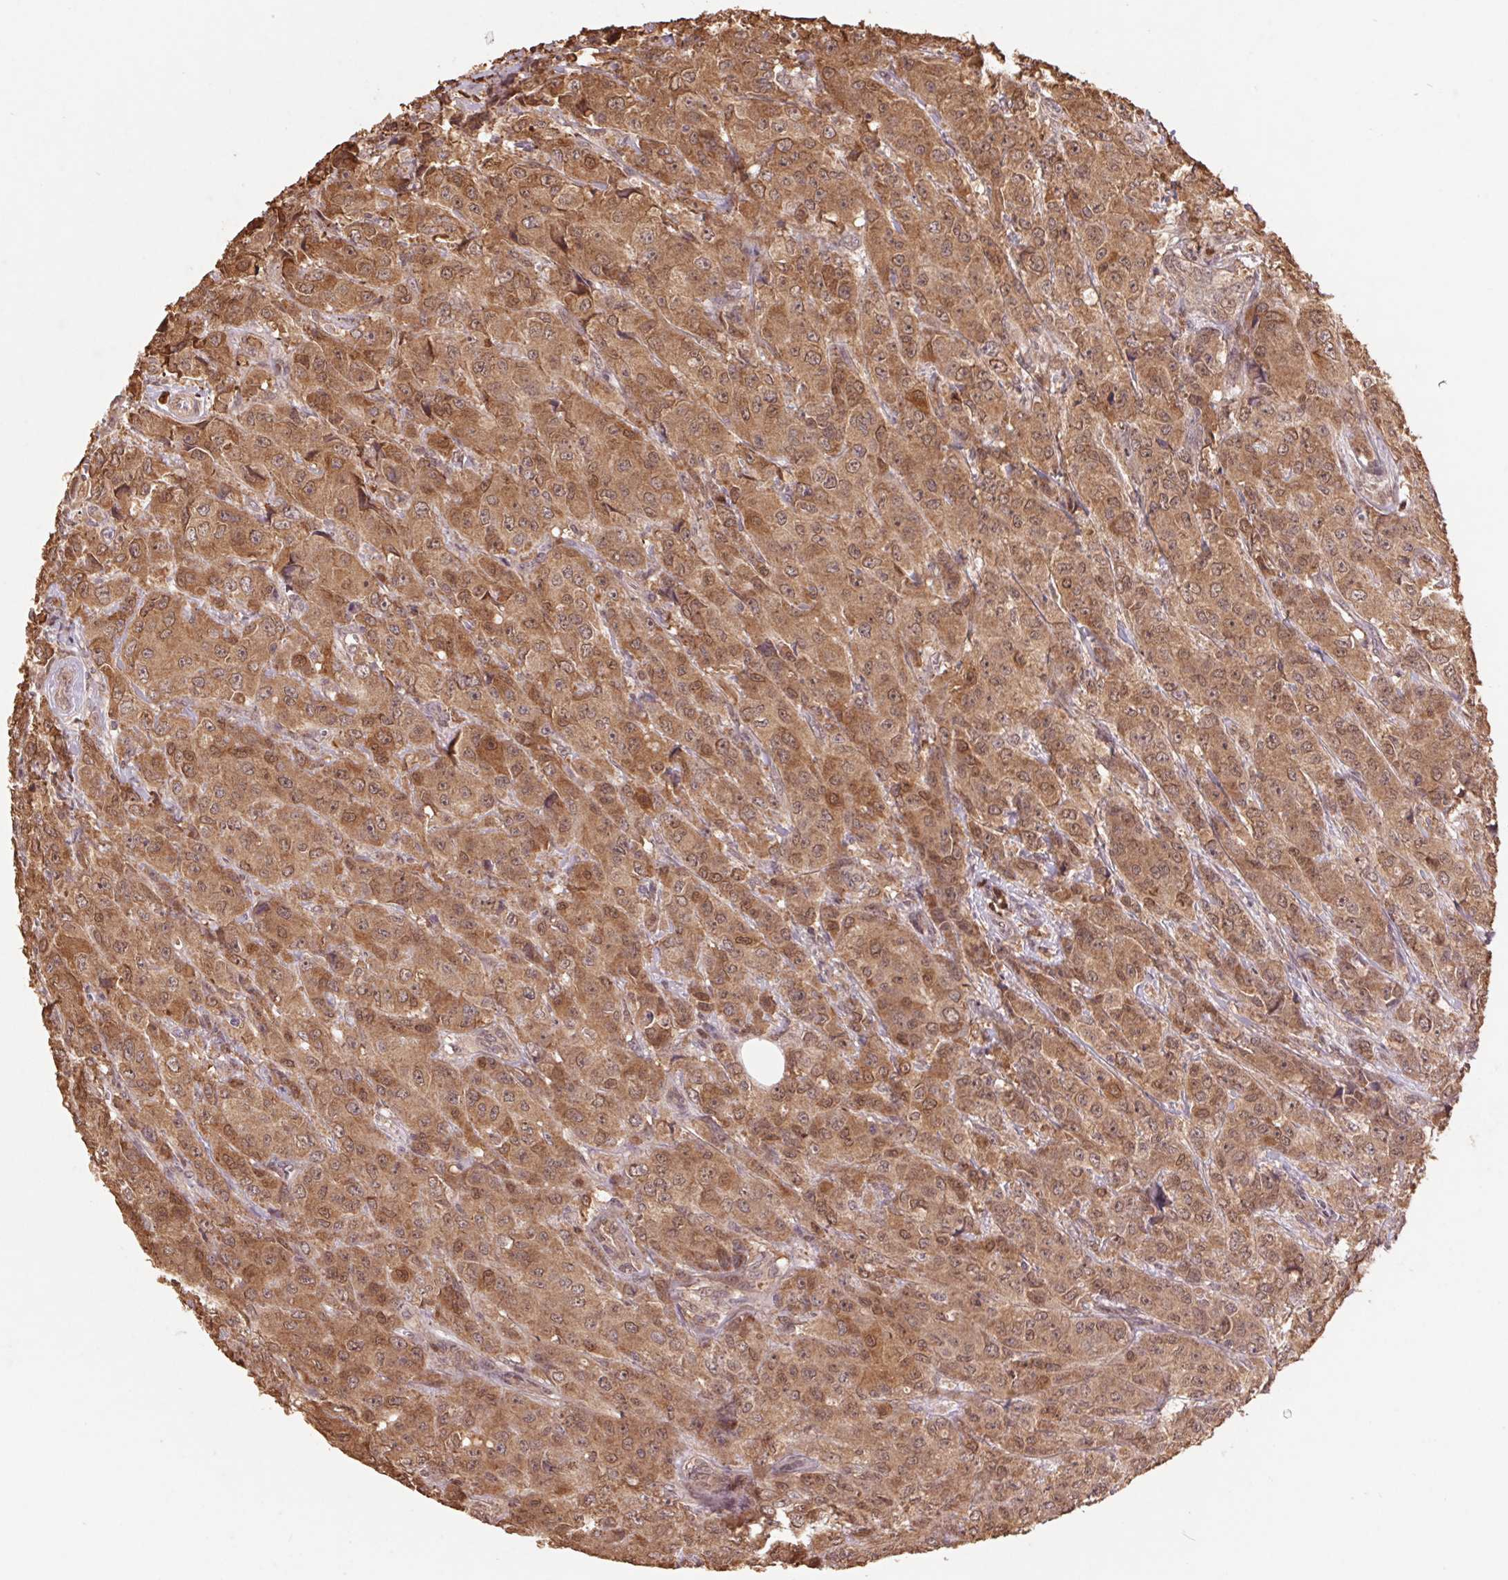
{"staining": {"intensity": "moderate", "quantity": ">75%", "location": "cytoplasmic/membranous,nuclear"}, "tissue": "breast cancer", "cell_type": "Tumor cells", "image_type": "cancer", "snomed": [{"axis": "morphology", "description": "Normal tissue, NOS"}, {"axis": "morphology", "description": "Duct carcinoma"}, {"axis": "topography", "description": "Breast"}], "caption": "The photomicrograph exhibits a brown stain indicating the presence of a protein in the cytoplasmic/membranous and nuclear of tumor cells in intraductal carcinoma (breast). Using DAB (3,3'-diaminobenzidine) (brown) and hematoxylin (blue) stains, captured at high magnification using brightfield microscopy.", "gene": "CUTA", "patient": {"sex": "female", "age": 43}}